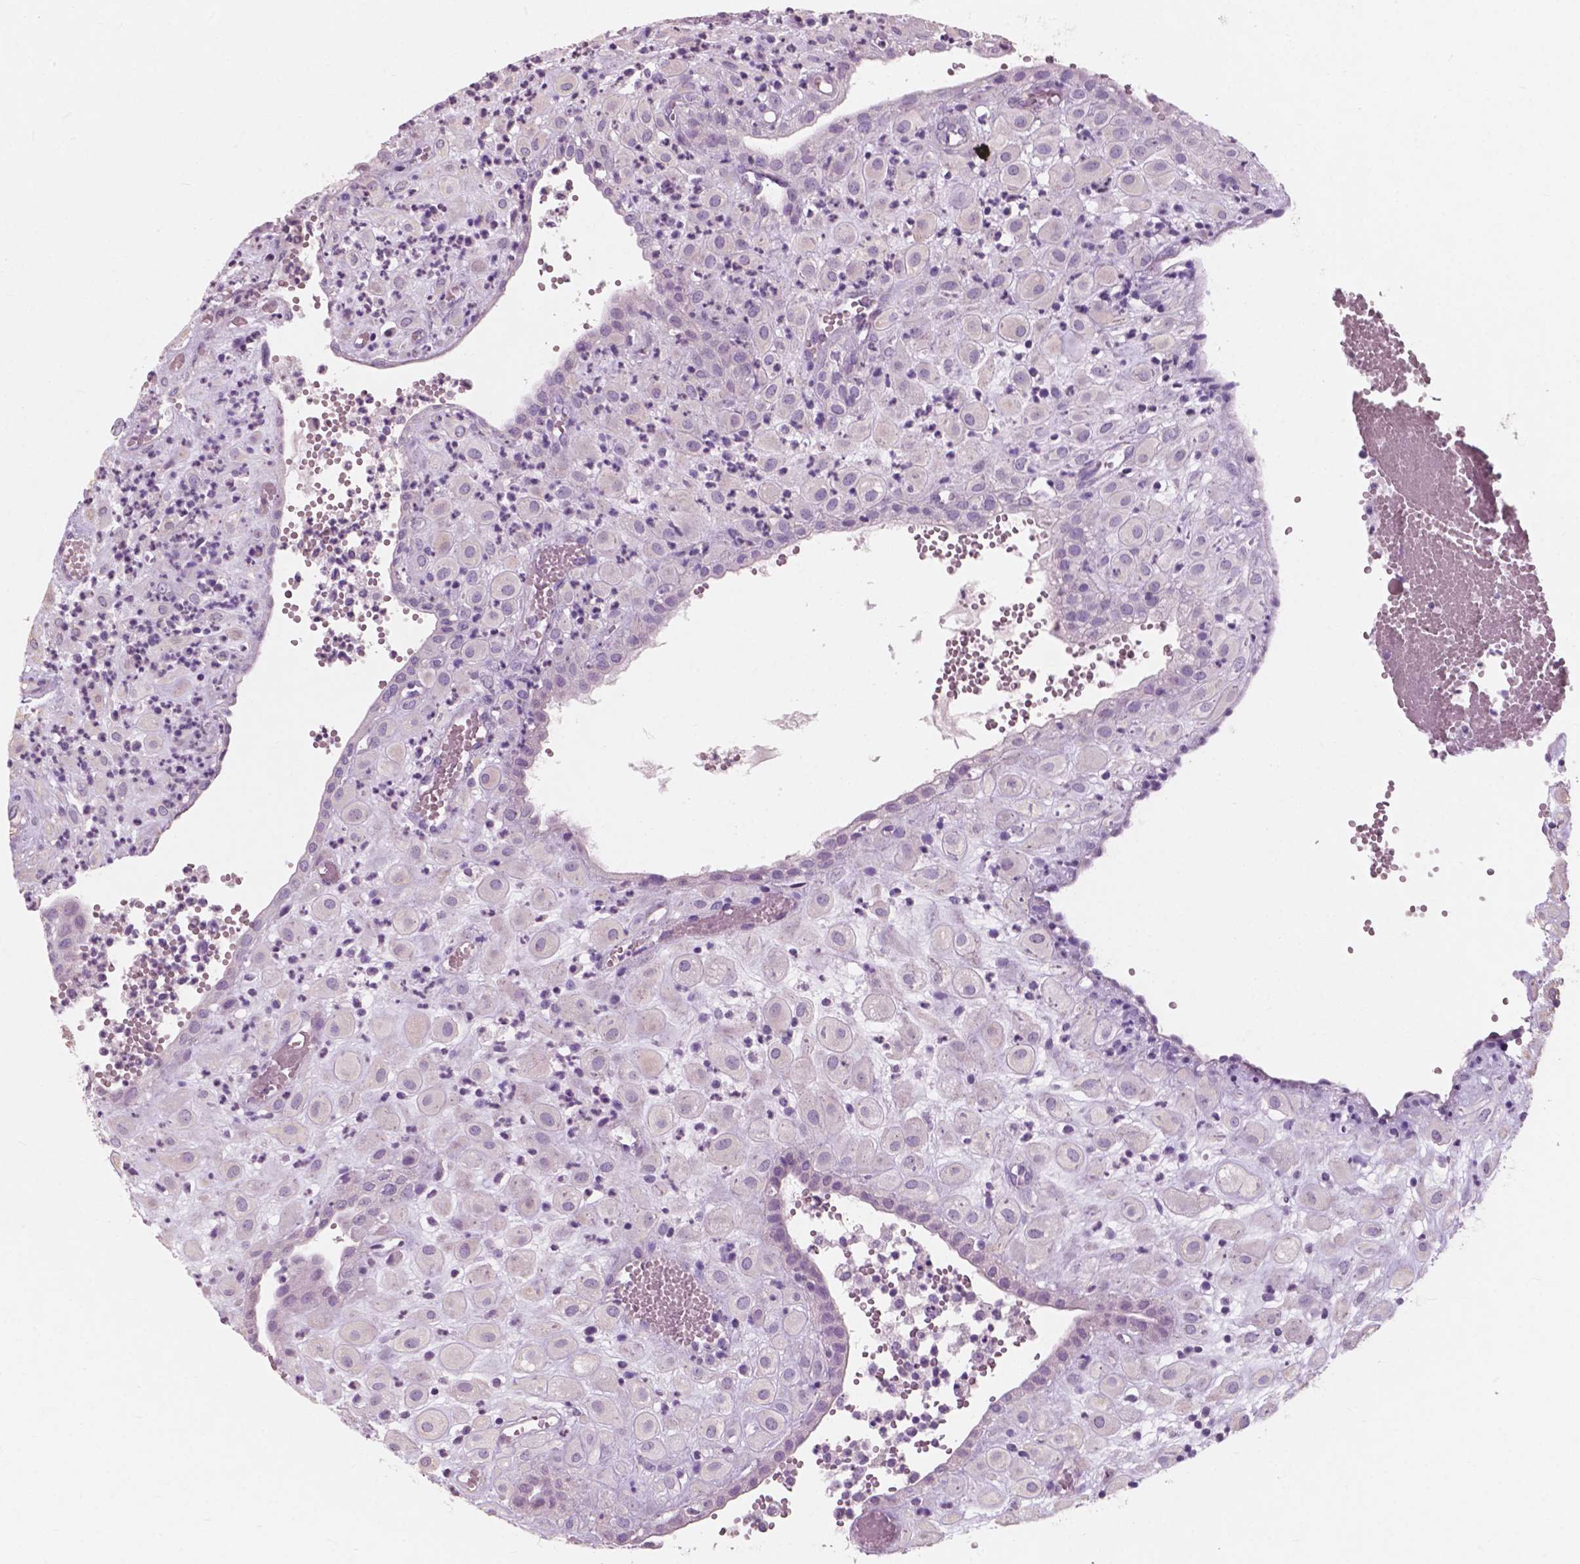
{"staining": {"intensity": "negative", "quantity": "none", "location": "none"}, "tissue": "placenta", "cell_type": "Decidual cells", "image_type": "normal", "snomed": [{"axis": "morphology", "description": "Normal tissue, NOS"}, {"axis": "topography", "description": "Placenta"}], "caption": "DAB immunohistochemical staining of benign human placenta demonstrates no significant positivity in decidual cells.", "gene": "AWAT1", "patient": {"sex": "female", "age": 24}}